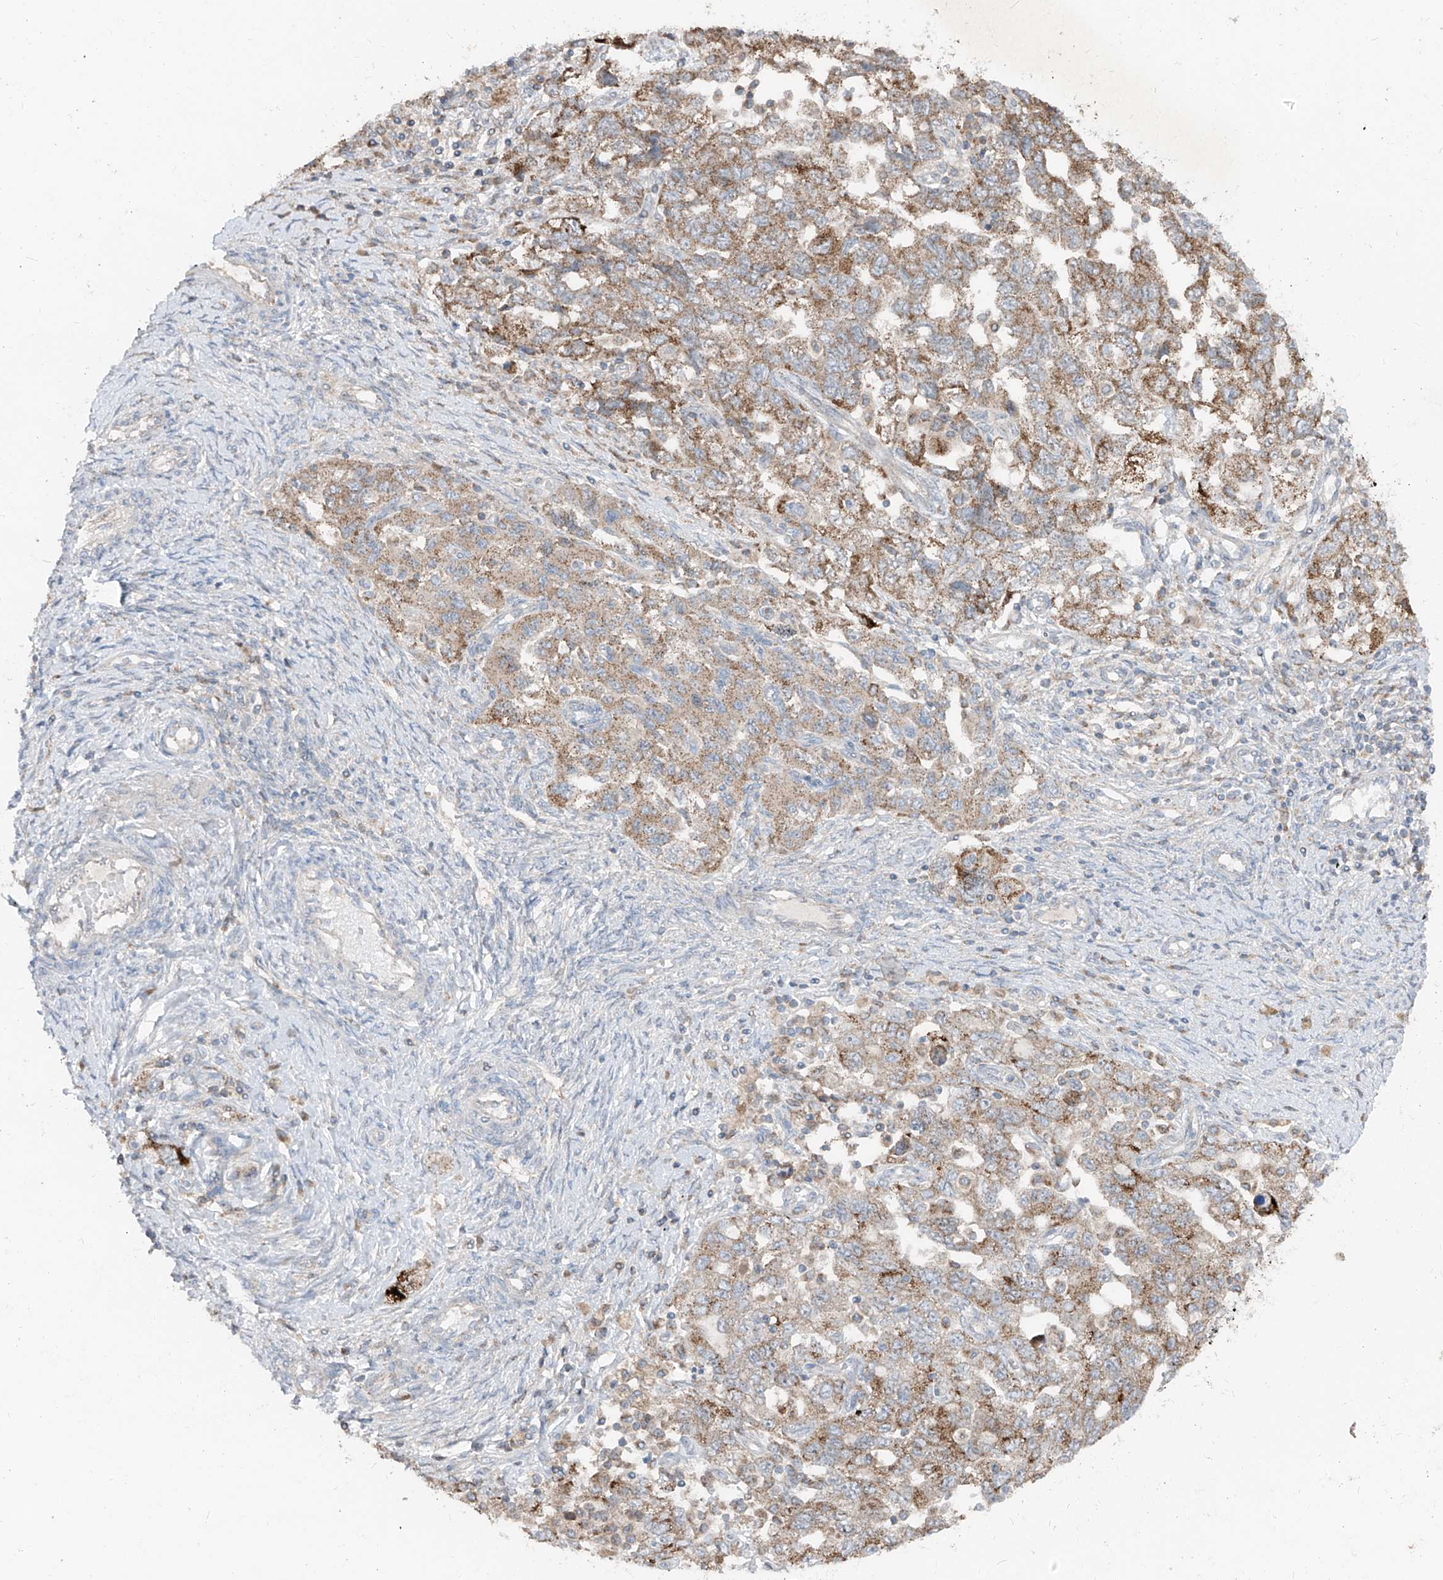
{"staining": {"intensity": "moderate", "quantity": ">75%", "location": "cytoplasmic/membranous"}, "tissue": "ovarian cancer", "cell_type": "Tumor cells", "image_type": "cancer", "snomed": [{"axis": "morphology", "description": "Carcinoma, NOS"}, {"axis": "morphology", "description": "Cystadenocarcinoma, serous, NOS"}, {"axis": "topography", "description": "Ovary"}], "caption": "This image demonstrates ovarian cancer (serous cystadenocarcinoma) stained with immunohistochemistry (IHC) to label a protein in brown. The cytoplasmic/membranous of tumor cells show moderate positivity for the protein. Nuclei are counter-stained blue.", "gene": "ABCD3", "patient": {"sex": "female", "age": 69}}